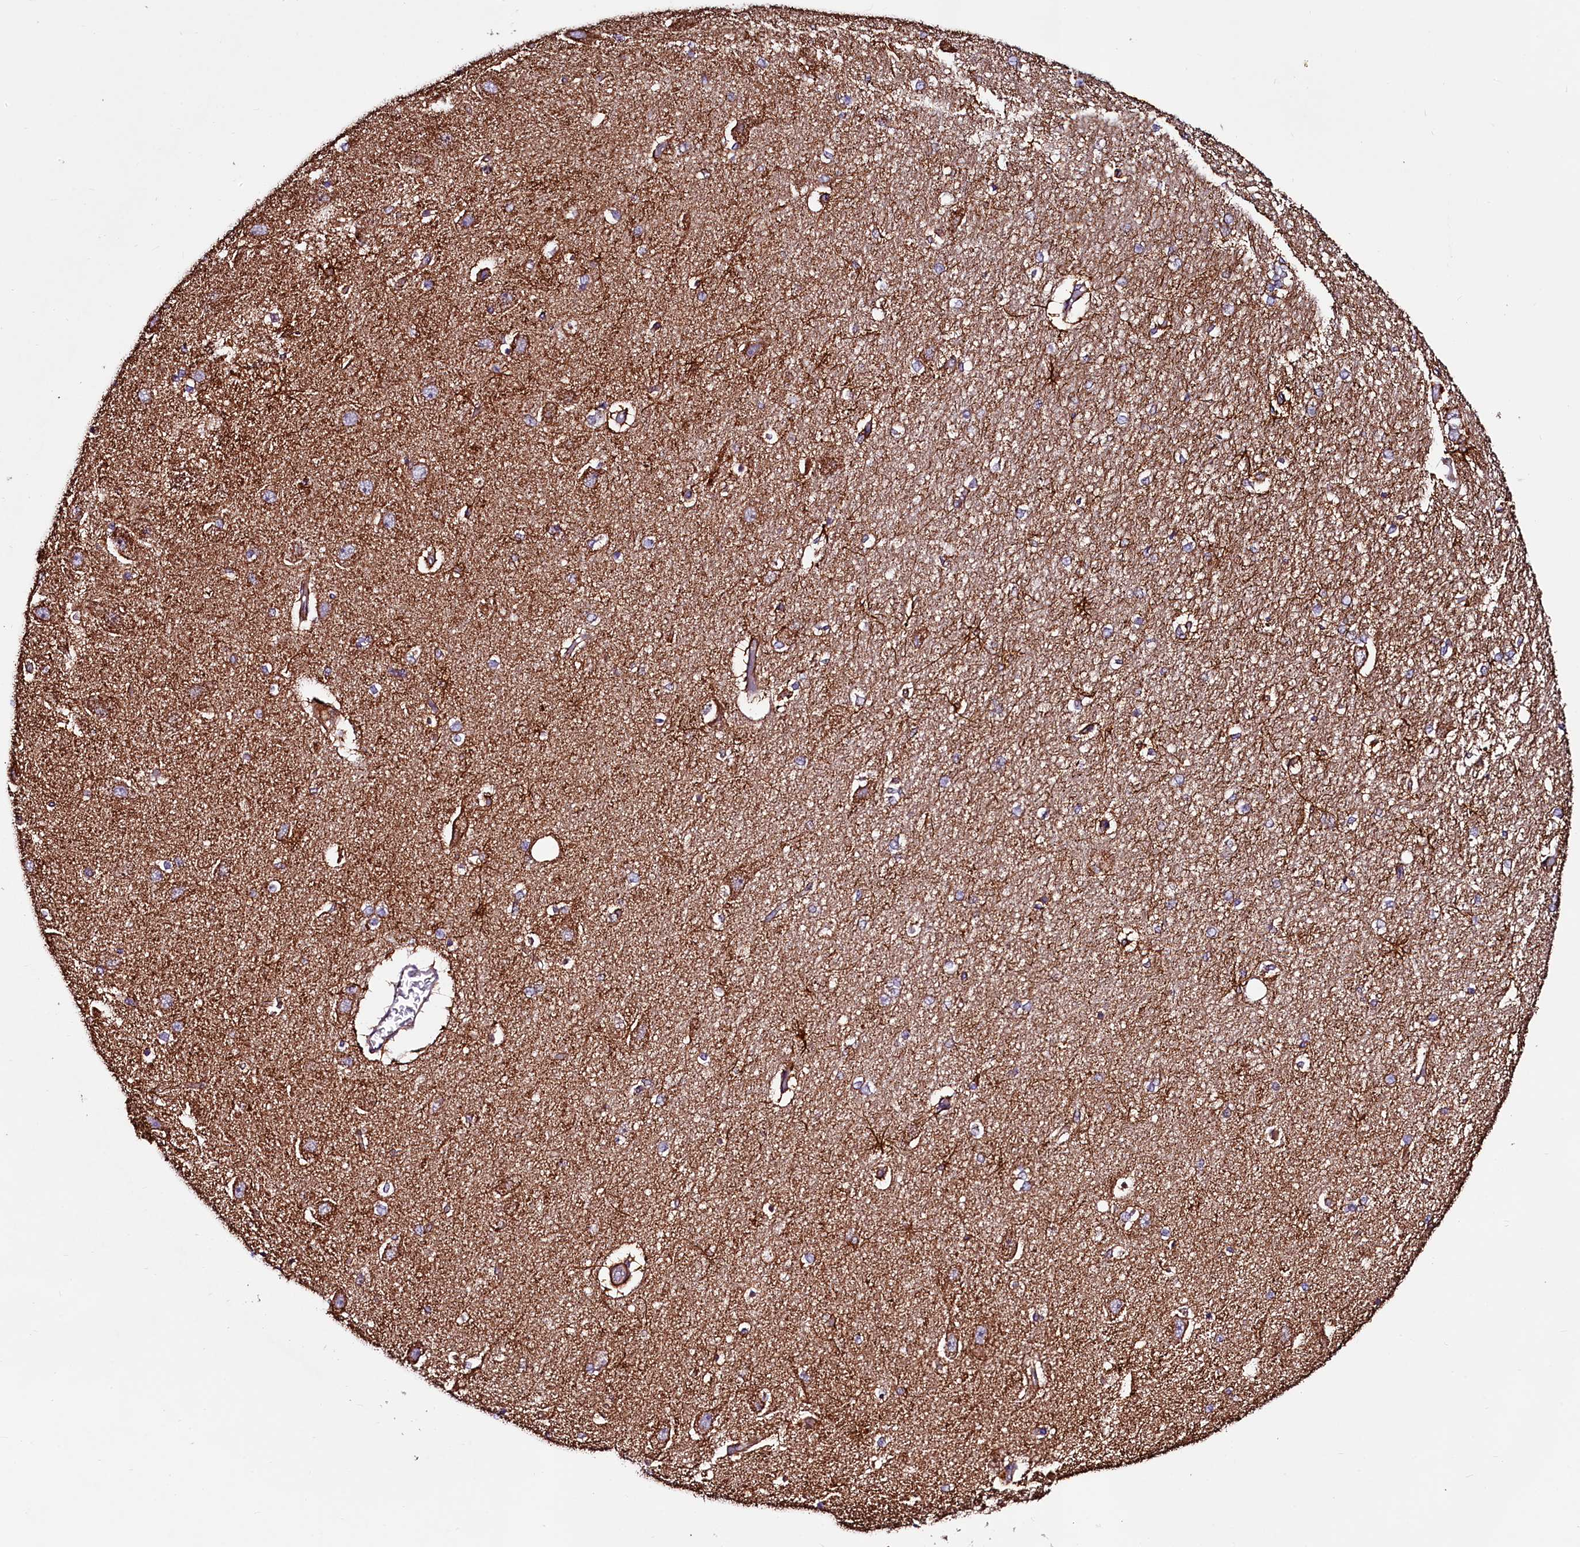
{"staining": {"intensity": "strong", "quantity": "<25%", "location": "cytoplasmic/membranous"}, "tissue": "hippocampus", "cell_type": "Glial cells", "image_type": "normal", "snomed": [{"axis": "morphology", "description": "Normal tissue, NOS"}, {"axis": "topography", "description": "Hippocampus"}], "caption": "DAB immunohistochemical staining of unremarkable hippocampus shows strong cytoplasmic/membranous protein staining in about <25% of glial cells.", "gene": "CIAO3", "patient": {"sex": "female", "age": 54}}